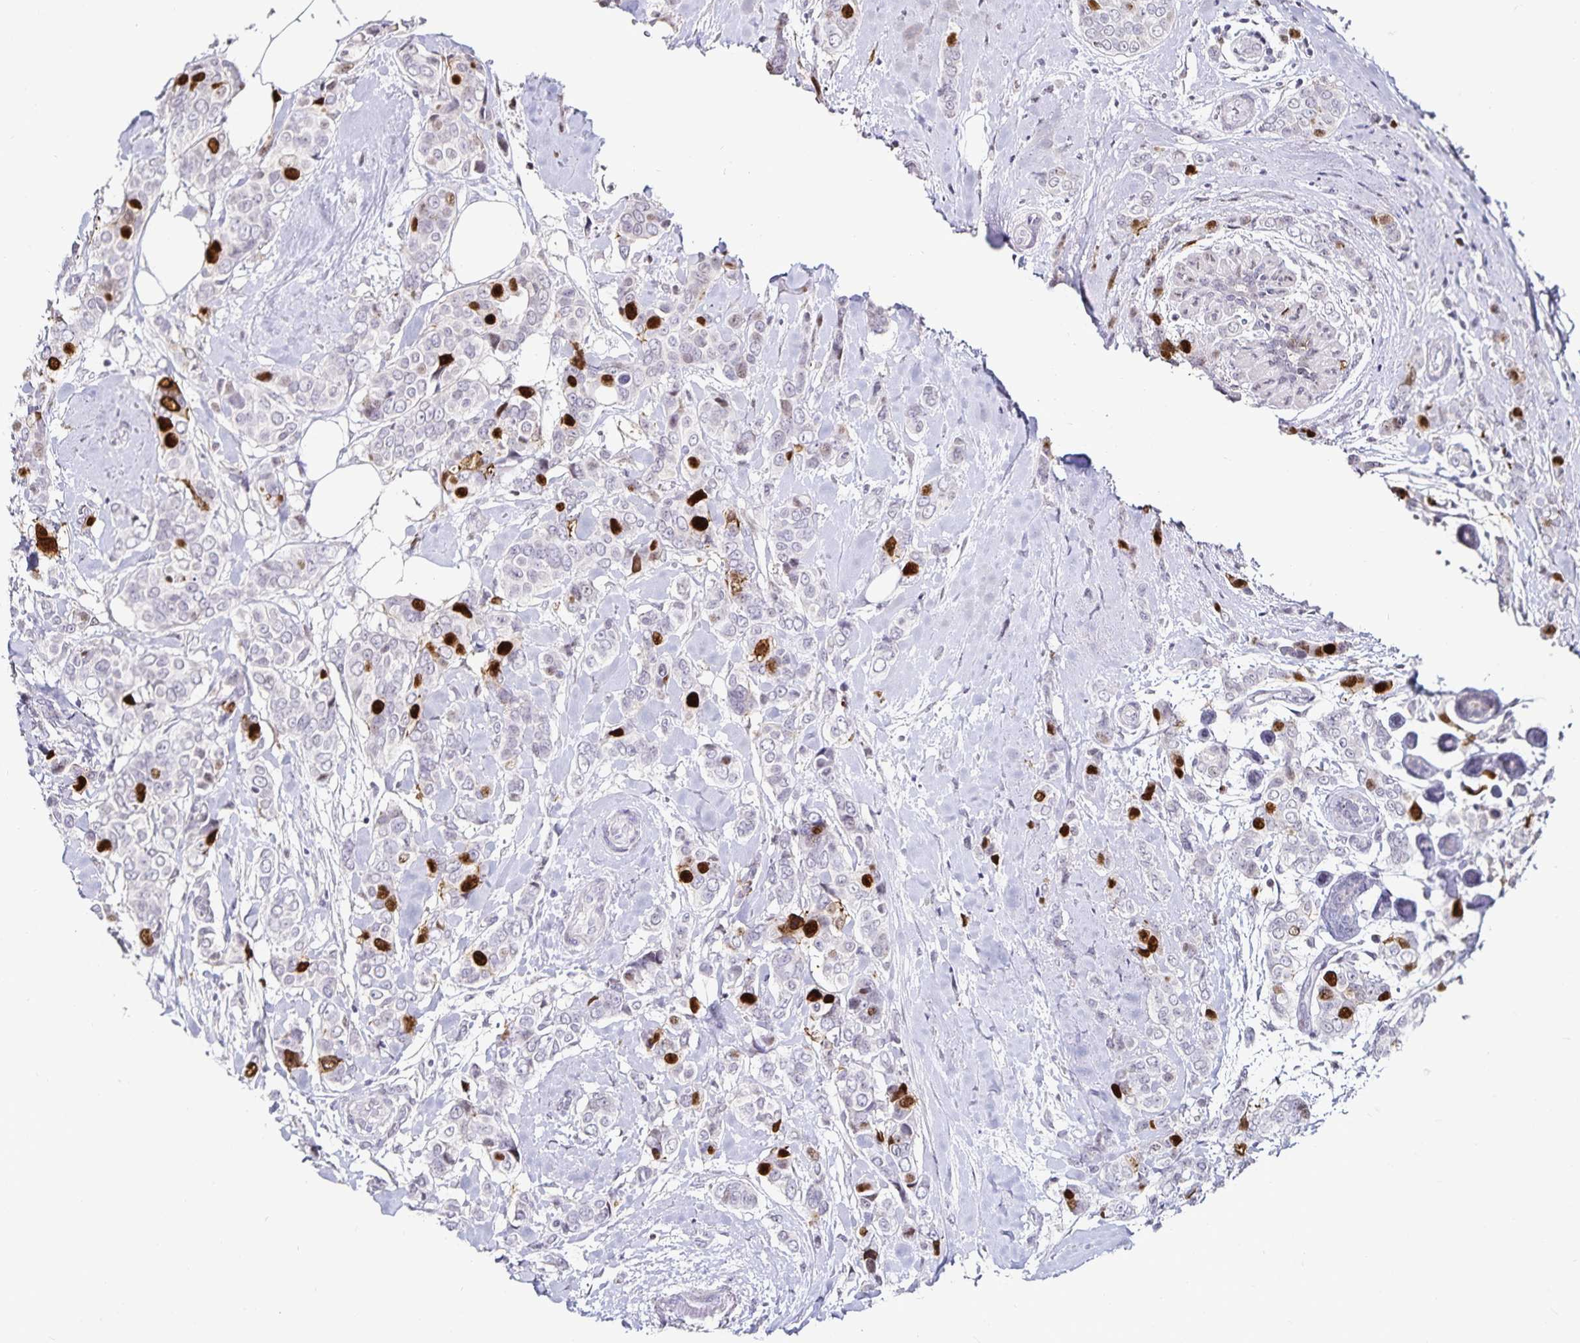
{"staining": {"intensity": "strong", "quantity": "<25%", "location": "nuclear"}, "tissue": "breast cancer", "cell_type": "Tumor cells", "image_type": "cancer", "snomed": [{"axis": "morphology", "description": "Lobular carcinoma"}, {"axis": "topography", "description": "Breast"}], "caption": "Human breast cancer (lobular carcinoma) stained for a protein (brown) demonstrates strong nuclear positive expression in about <25% of tumor cells.", "gene": "ANLN", "patient": {"sex": "female", "age": 51}}